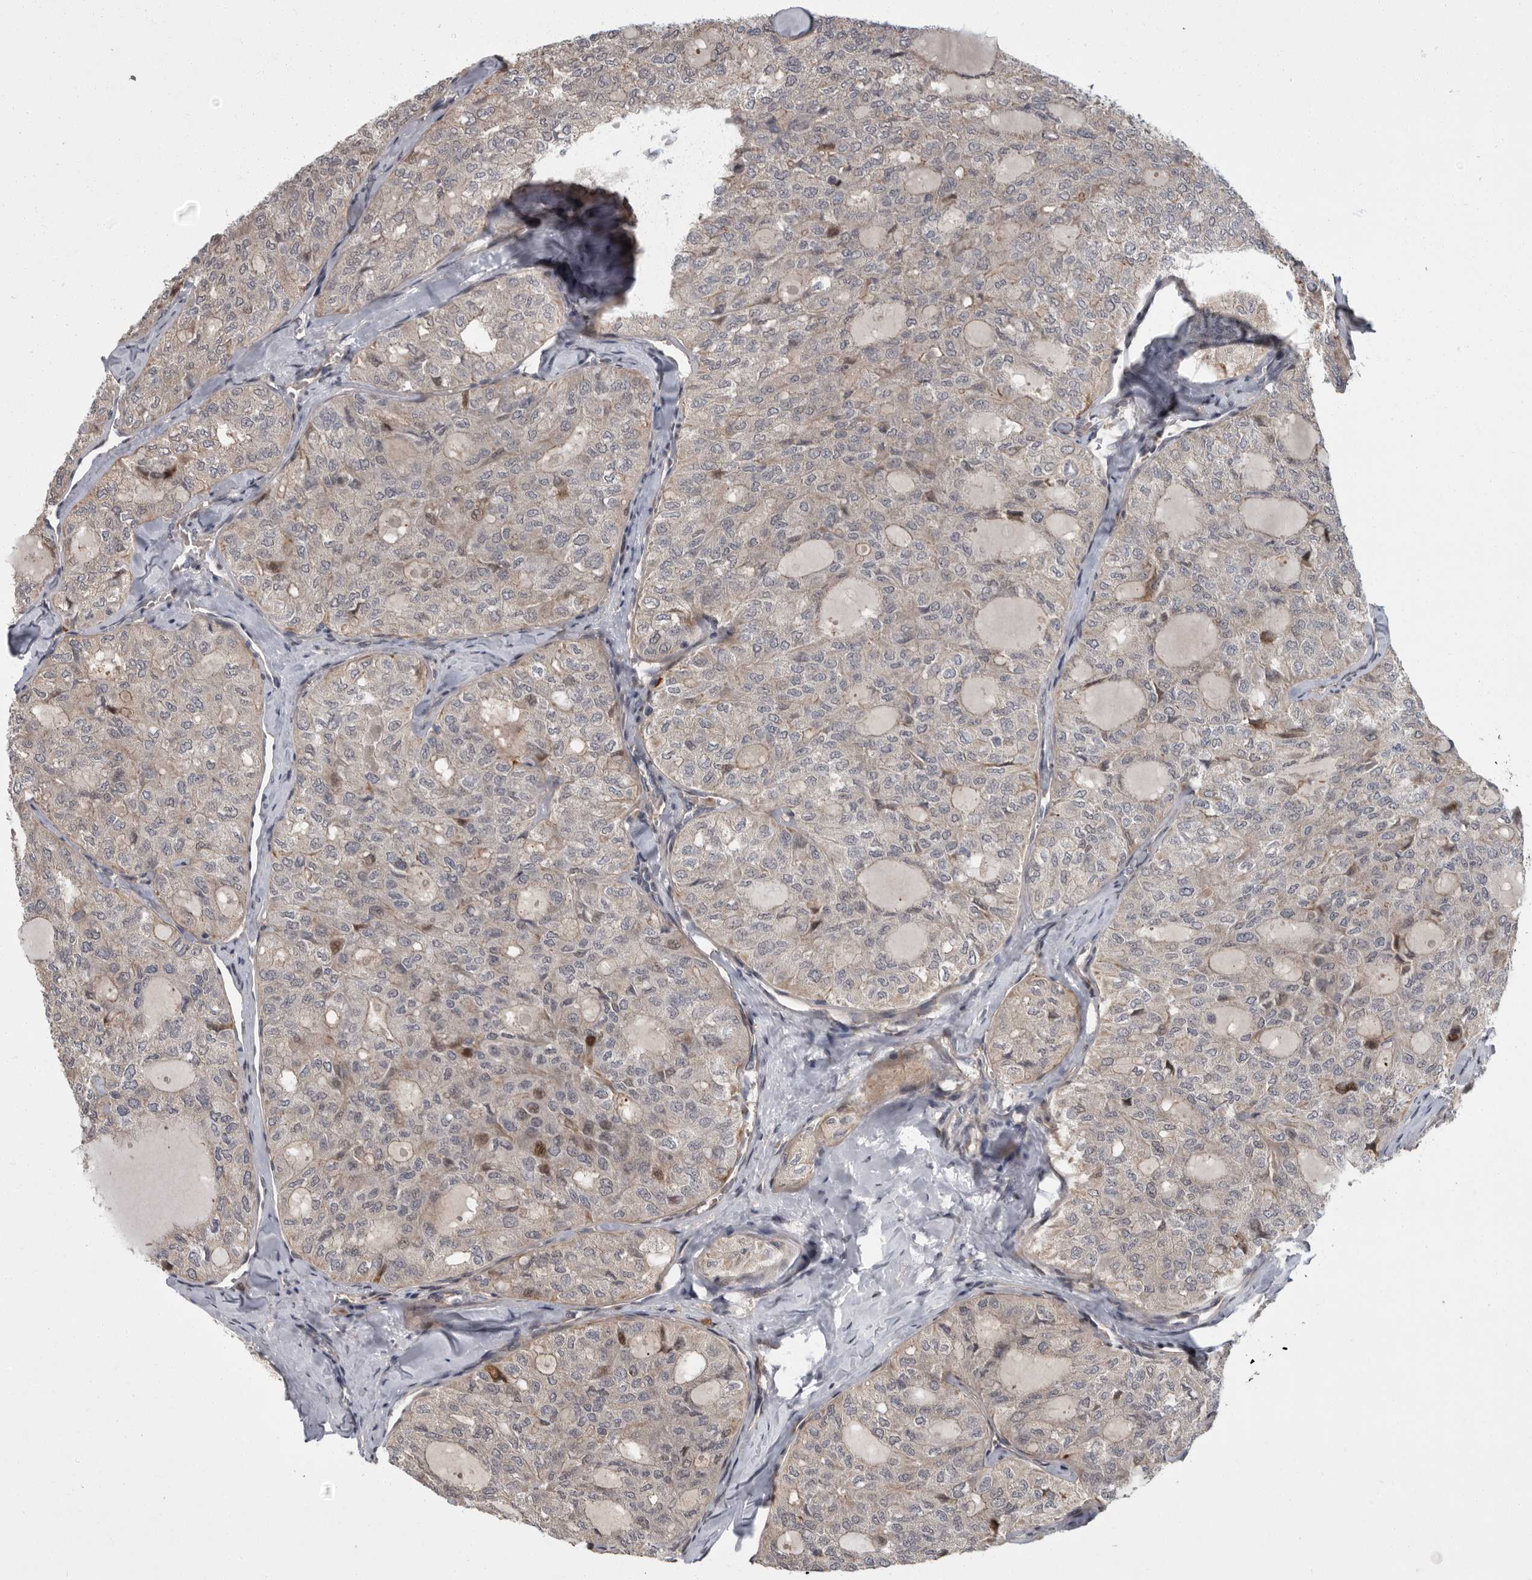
{"staining": {"intensity": "negative", "quantity": "none", "location": "none"}, "tissue": "thyroid cancer", "cell_type": "Tumor cells", "image_type": "cancer", "snomed": [{"axis": "morphology", "description": "Follicular adenoma carcinoma, NOS"}, {"axis": "topography", "description": "Thyroid gland"}], "caption": "A high-resolution micrograph shows immunohistochemistry staining of thyroid cancer (follicular adenoma carcinoma), which demonstrates no significant staining in tumor cells.", "gene": "PDE7A", "patient": {"sex": "male", "age": 75}}